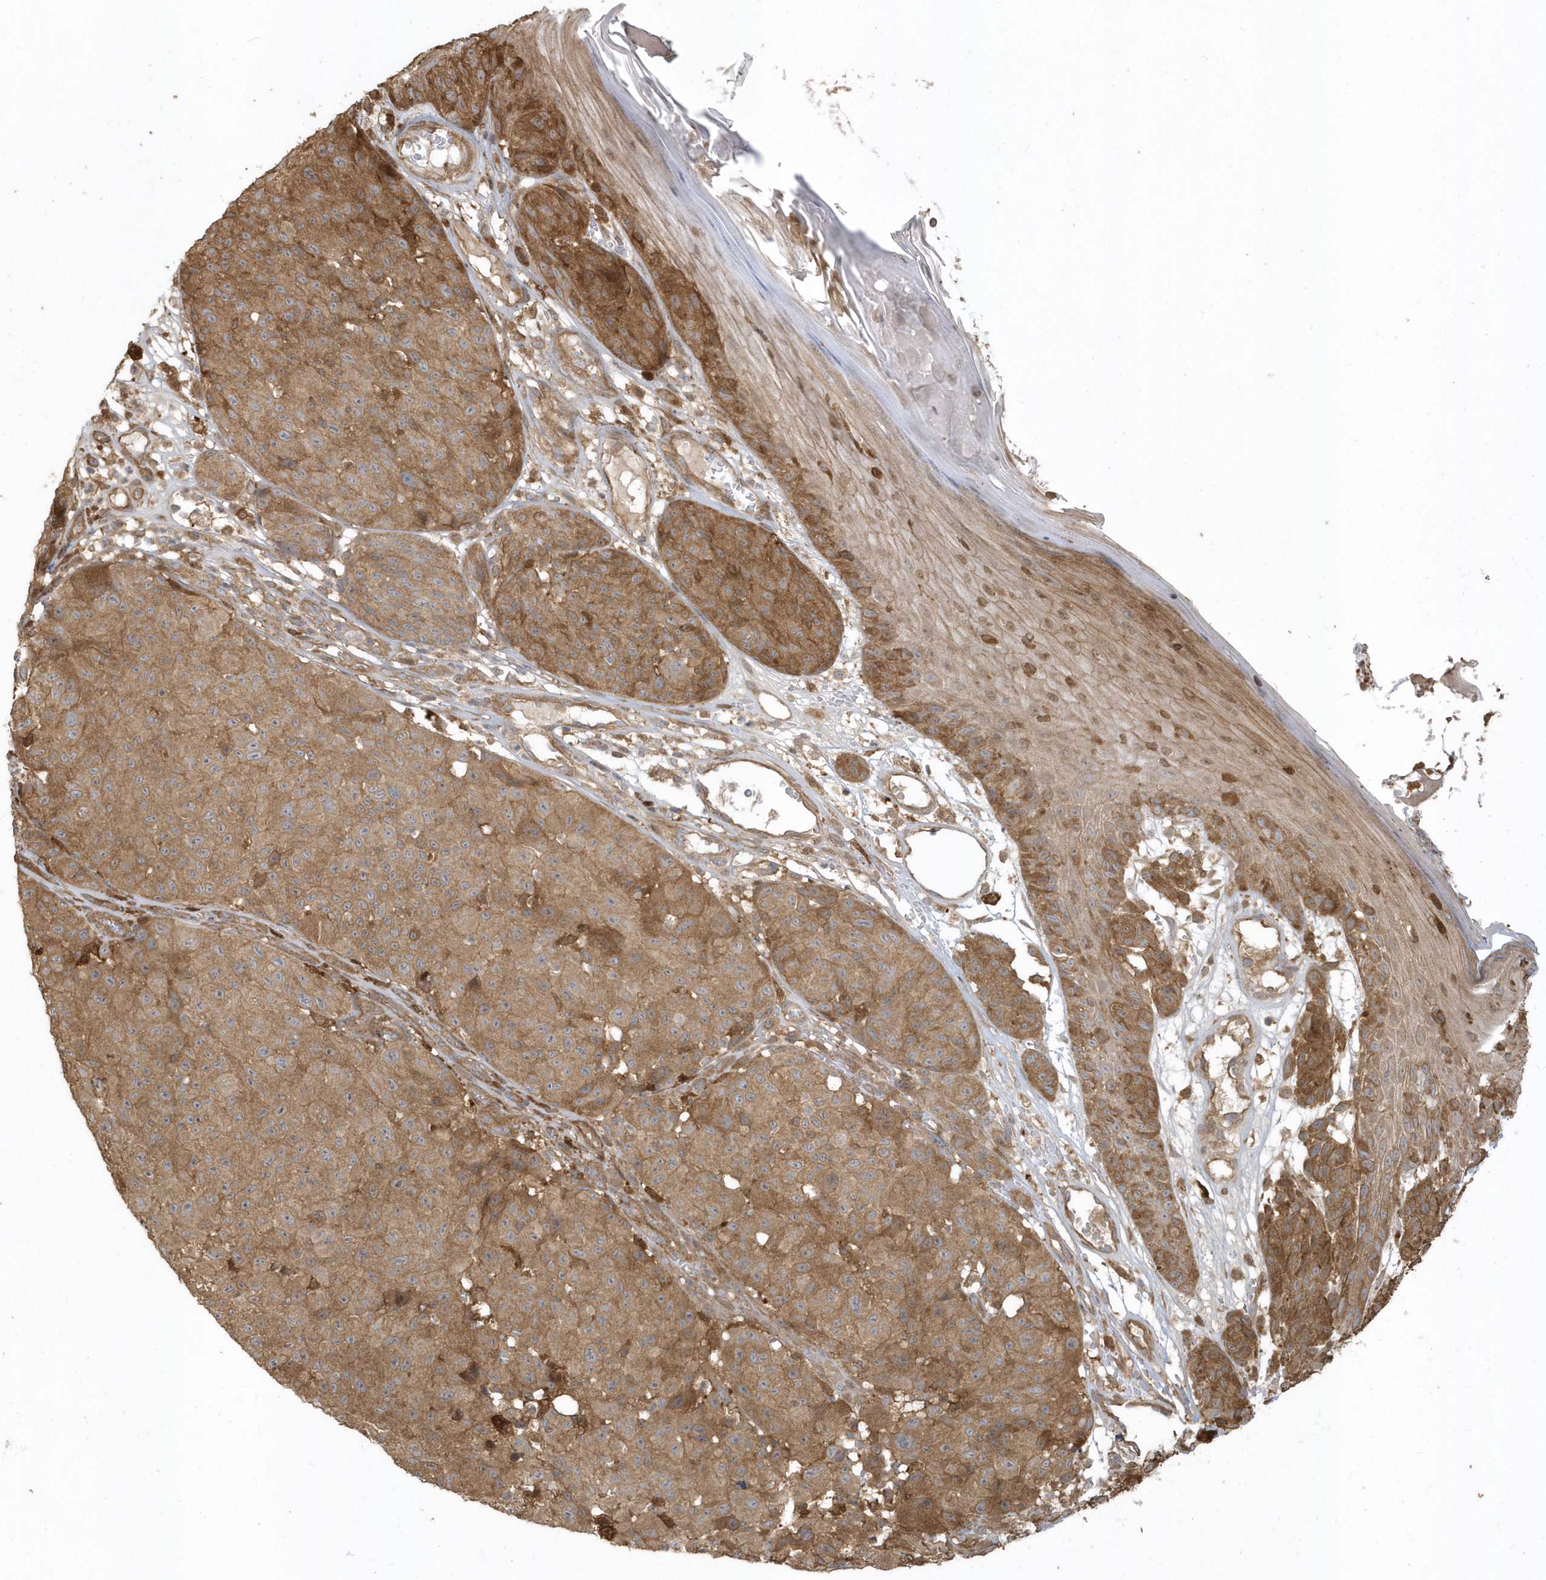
{"staining": {"intensity": "moderate", "quantity": ">75%", "location": "cytoplasmic/membranous"}, "tissue": "melanoma", "cell_type": "Tumor cells", "image_type": "cancer", "snomed": [{"axis": "morphology", "description": "Malignant melanoma, NOS"}, {"axis": "topography", "description": "Skin"}], "caption": "Tumor cells exhibit medium levels of moderate cytoplasmic/membranous expression in approximately >75% of cells in melanoma.", "gene": "HNMT", "patient": {"sex": "male", "age": 83}}